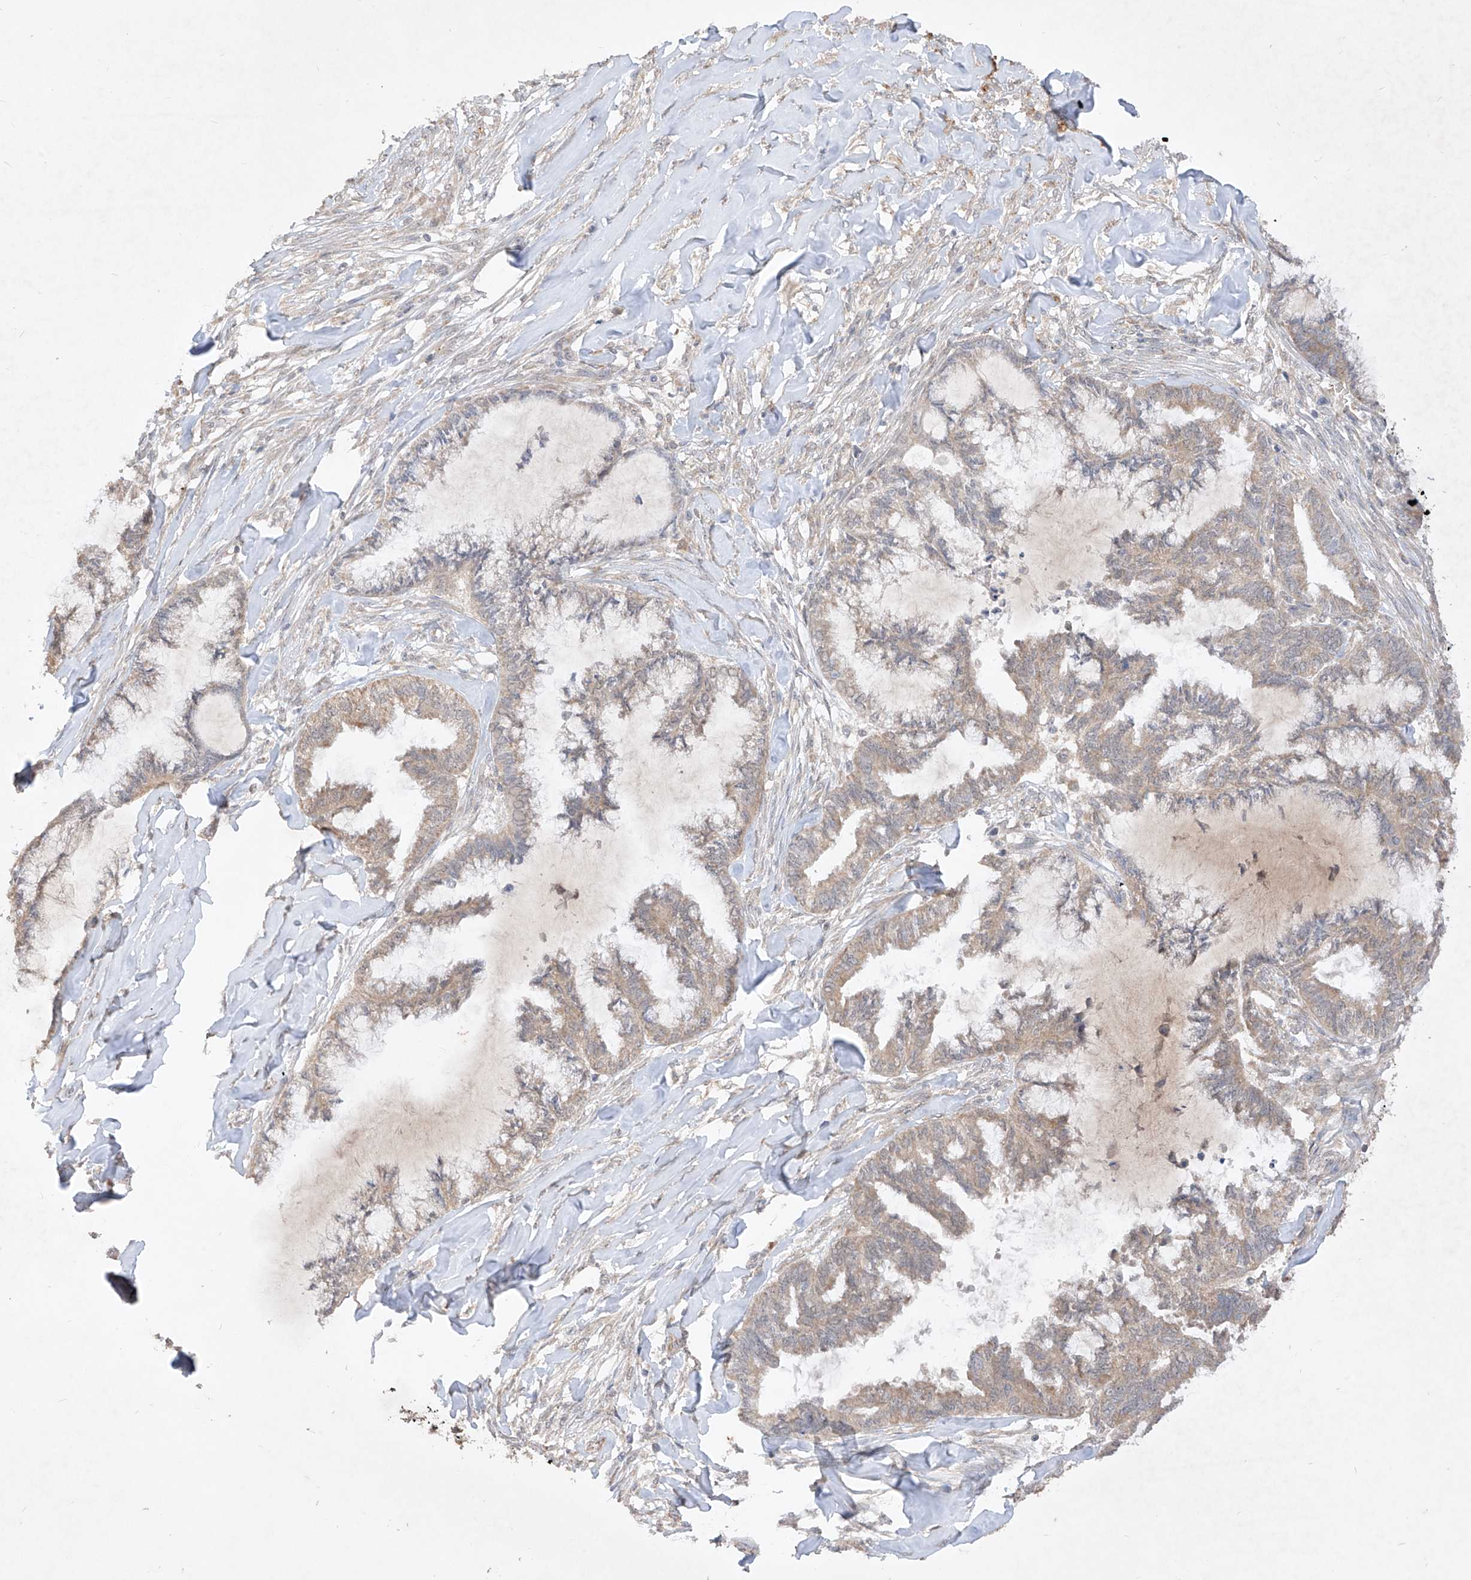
{"staining": {"intensity": "weak", "quantity": ">75%", "location": "cytoplasmic/membranous"}, "tissue": "endometrial cancer", "cell_type": "Tumor cells", "image_type": "cancer", "snomed": [{"axis": "morphology", "description": "Adenocarcinoma, NOS"}, {"axis": "topography", "description": "Endometrium"}], "caption": "This micrograph shows endometrial adenocarcinoma stained with IHC to label a protein in brown. The cytoplasmic/membranous of tumor cells show weak positivity for the protein. Nuclei are counter-stained blue.", "gene": "MTUS2", "patient": {"sex": "female", "age": 86}}